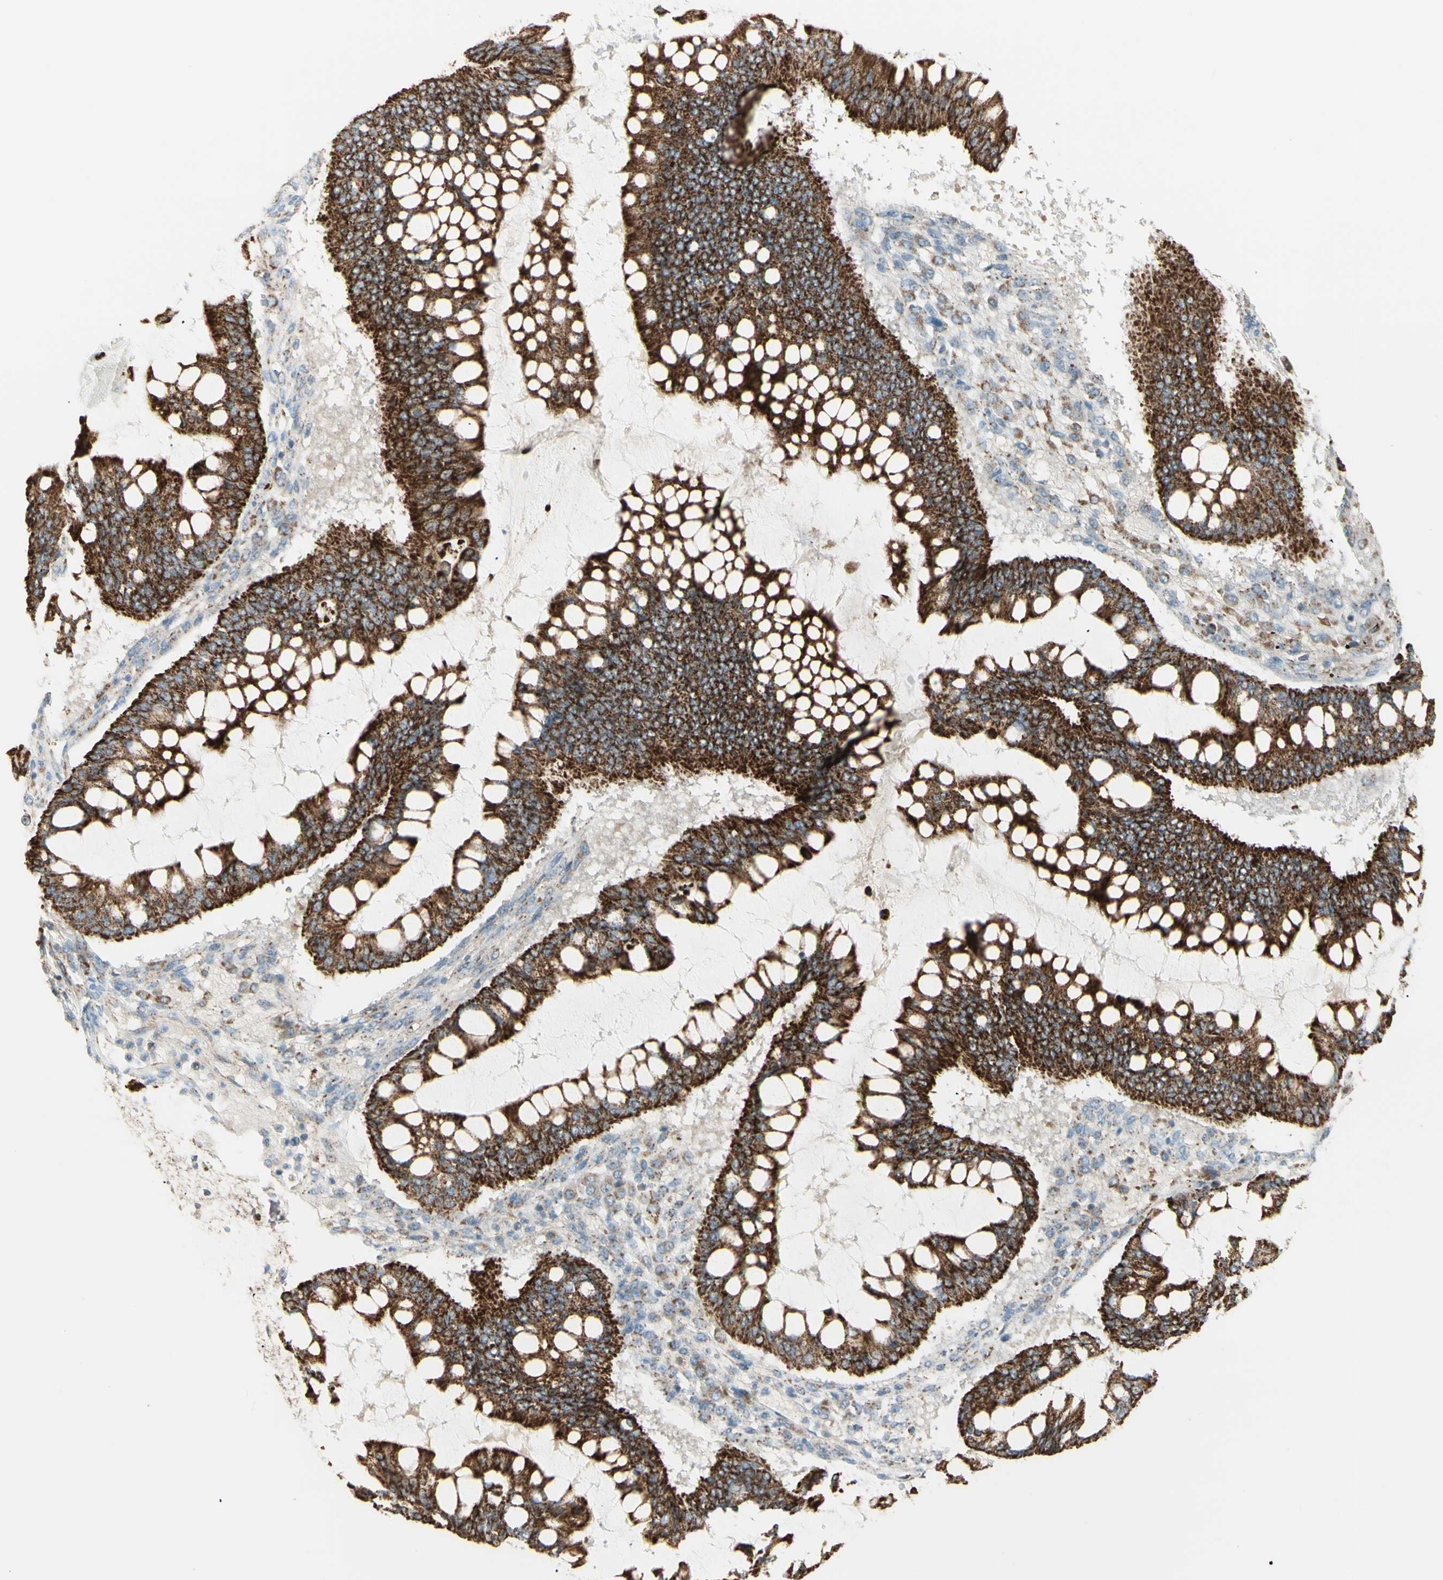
{"staining": {"intensity": "strong", "quantity": ">75%", "location": "cytoplasmic/membranous"}, "tissue": "ovarian cancer", "cell_type": "Tumor cells", "image_type": "cancer", "snomed": [{"axis": "morphology", "description": "Cystadenocarcinoma, mucinous, NOS"}, {"axis": "topography", "description": "Ovary"}], "caption": "Ovarian cancer (mucinous cystadenocarcinoma) was stained to show a protein in brown. There is high levels of strong cytoplasmic/membranous staining in approximately >75% of tumor cells.", "gene": "LETM1", "patient": {"sex": "female", "age": 73}}